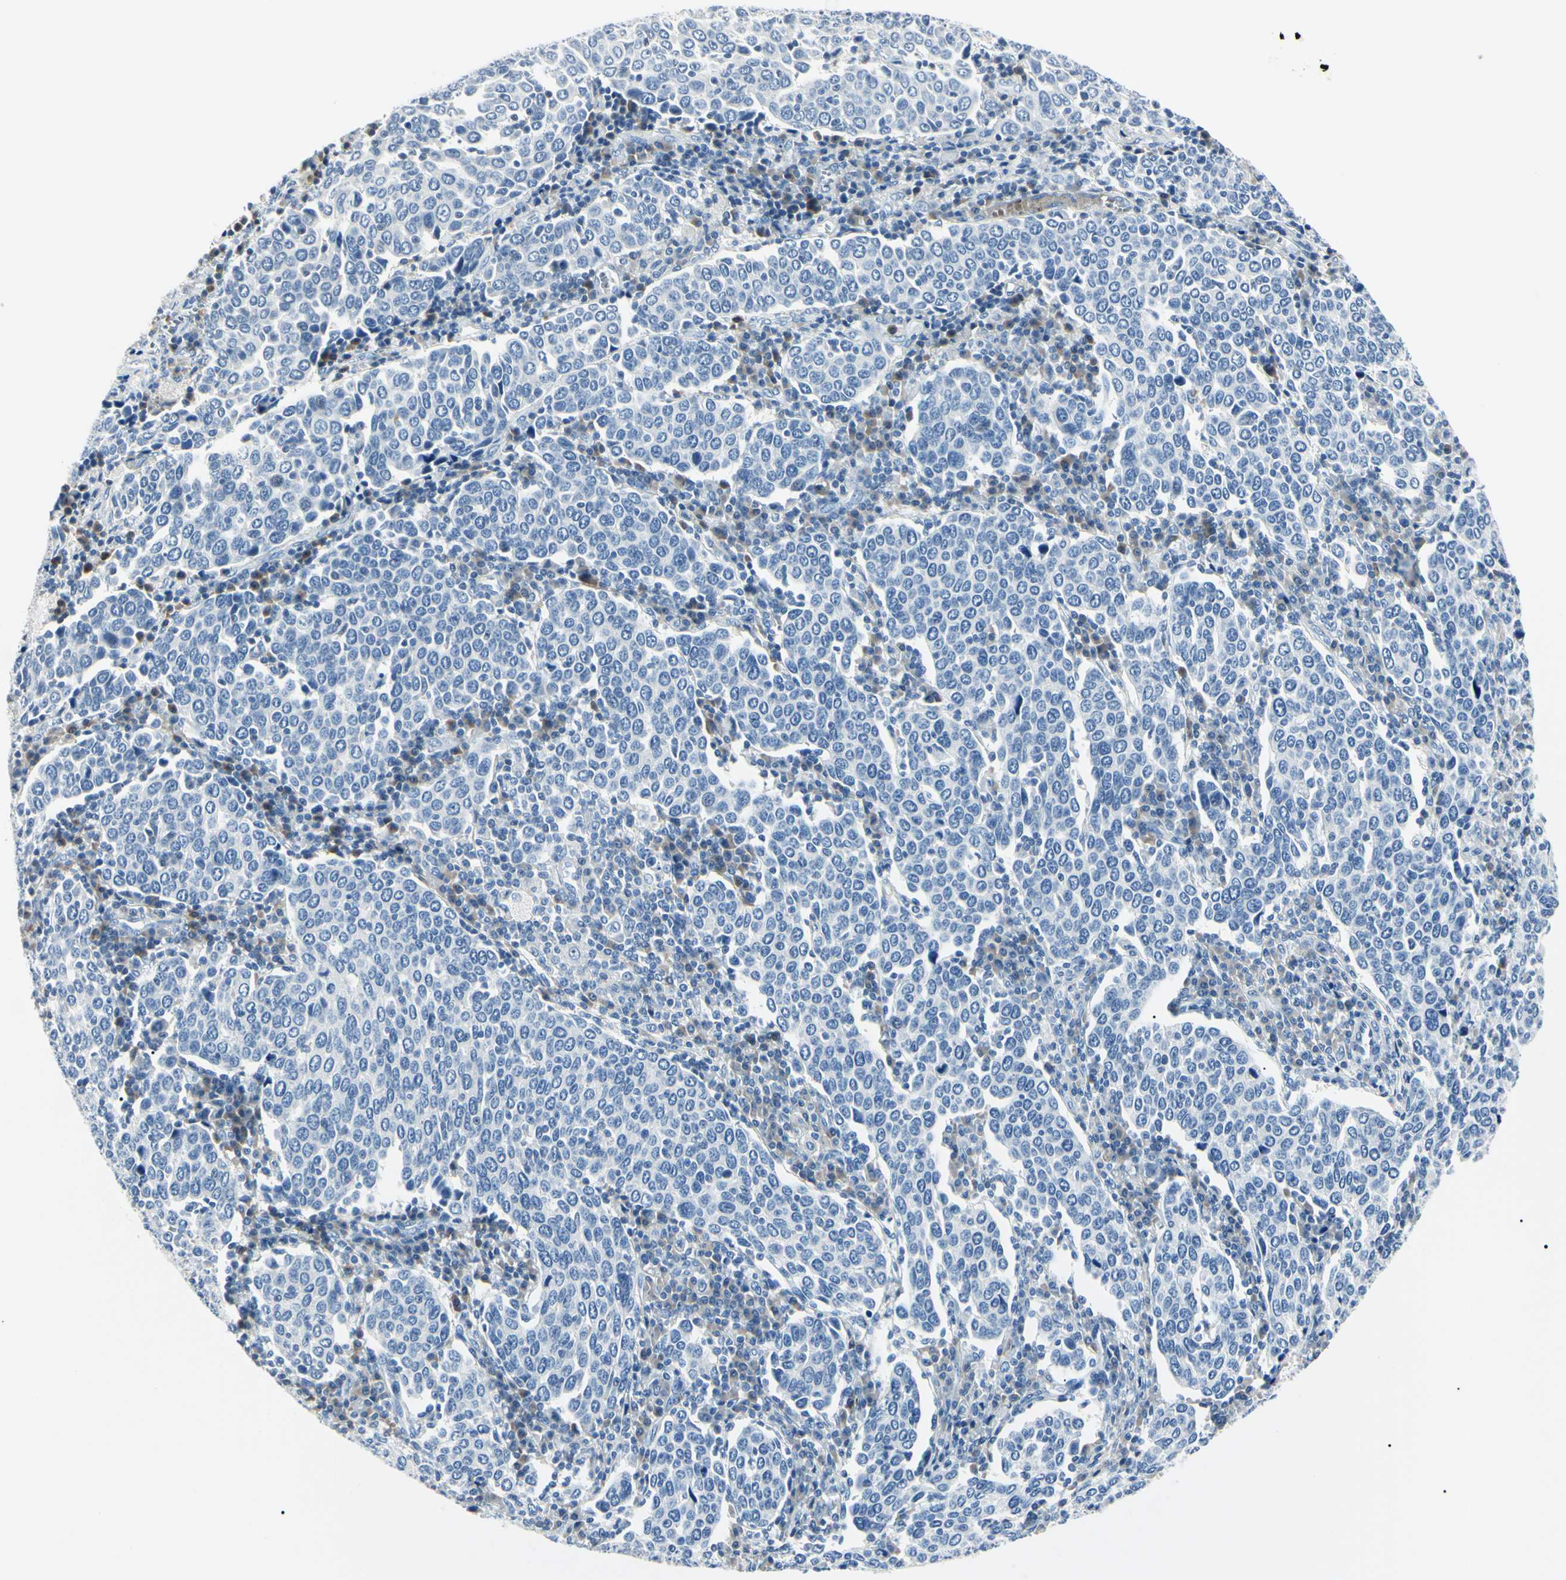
{"staining": {"intensity": "negative", "quantity": "none", "location": "none"}, "tissue": "cervical cancer", "cell_type": "Tumor cells", "image_type": "cancer", "snomed": [{"axis": "morphology", "description": "Squamous cell carcinoma, NOS"}, {"axis": "topography", "description": "Cervix"}], "caption": "Immunohistochemistry (IHC) of human cervical cancer (squamous cell carcinoma) demonstrates no staining in tumor cells.", "gene": "CA2", "patient": {"sex": "female", "age": 40}}